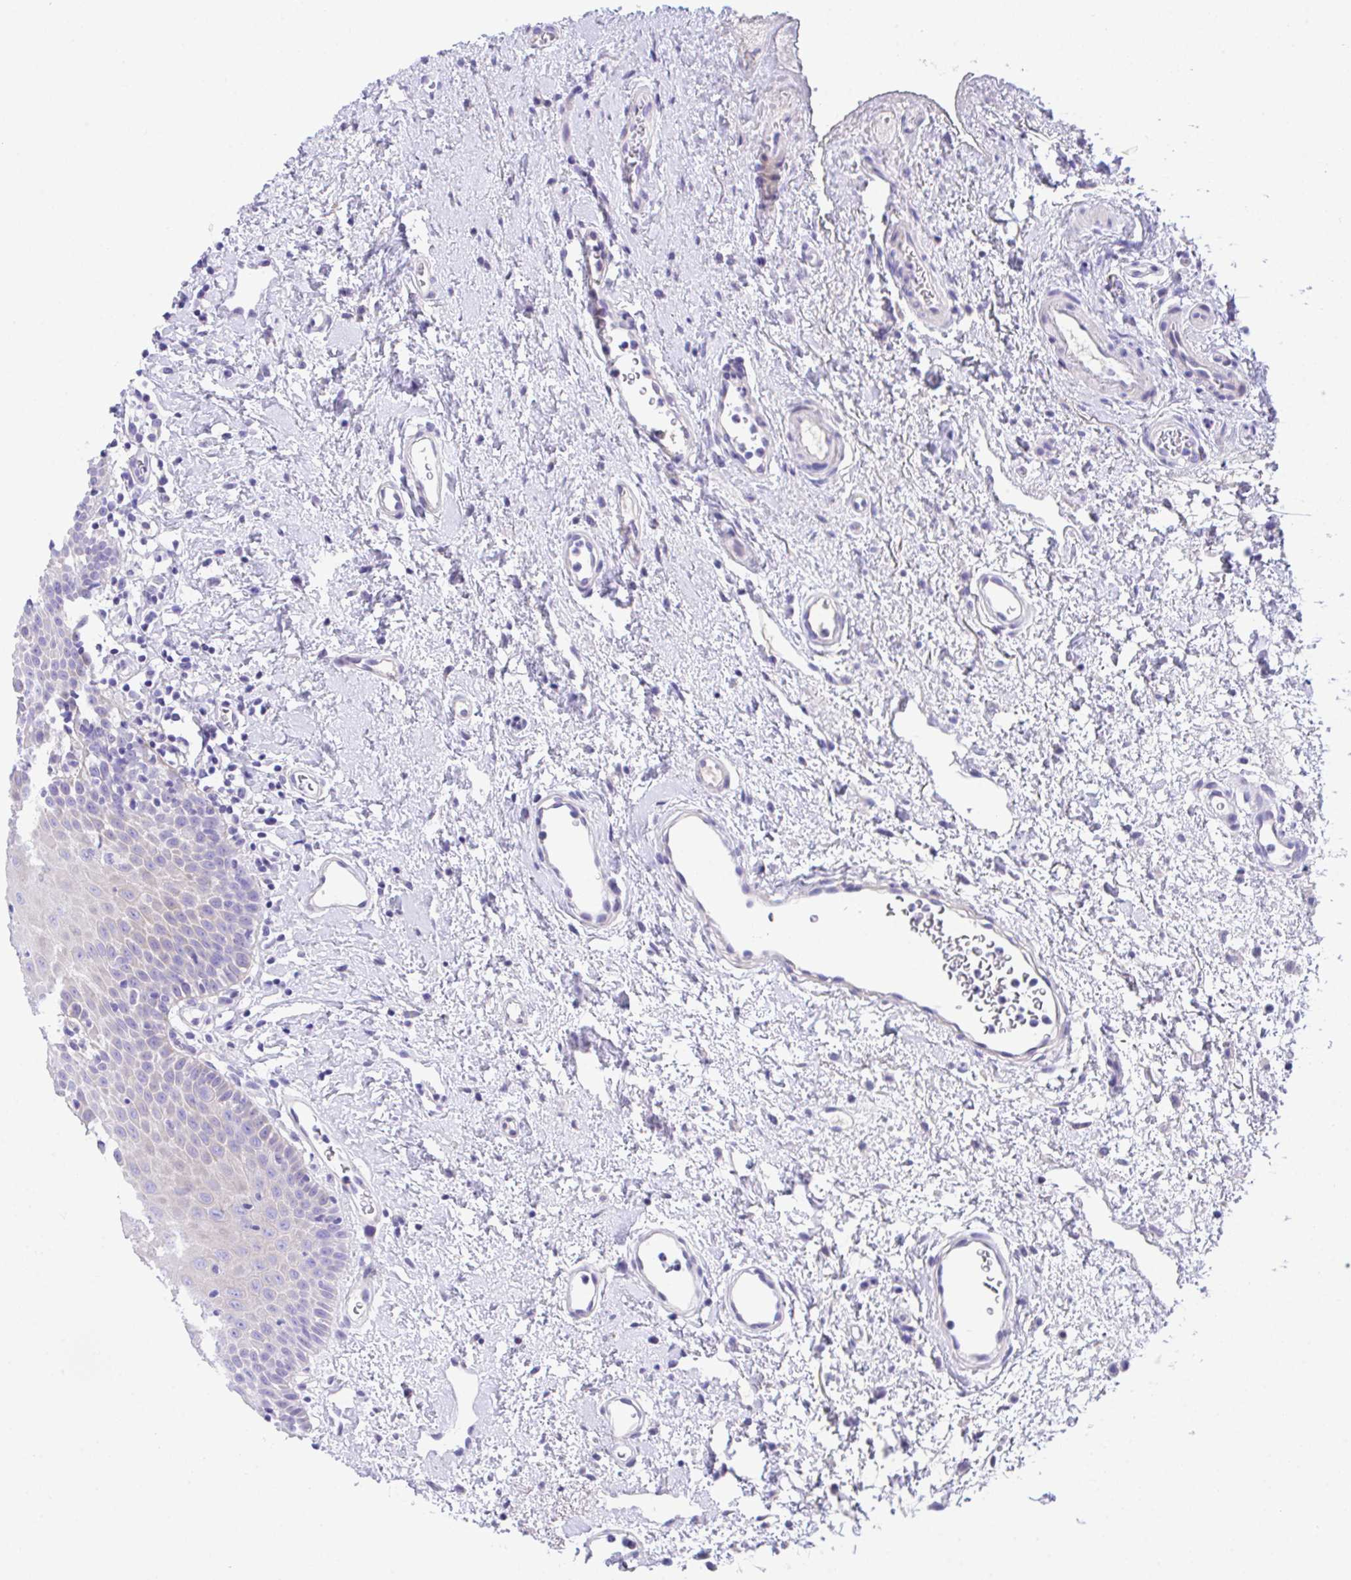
{"staining": {"intensity": "negative", "quantity": "none", "location": "none"}, "tissue": "oral mucosa", "cell_type": "Squamous epithelial cells", "image_type": "normal", "snomed": [{"axis": "morphology", "description": "Normal tissue, NOS"}, {"axis": "topography", "description": "Oral tissue"}, {"axis": "topography", "description": "Head-Neck"}], "caption": "Oral mucosa stained for a protein using immunohistochemistry (IHC) demonstrates no positivity squamous epithelial cells.", "gene": "SLC16A6", "patient": {"sex": "female", "age": 55}}